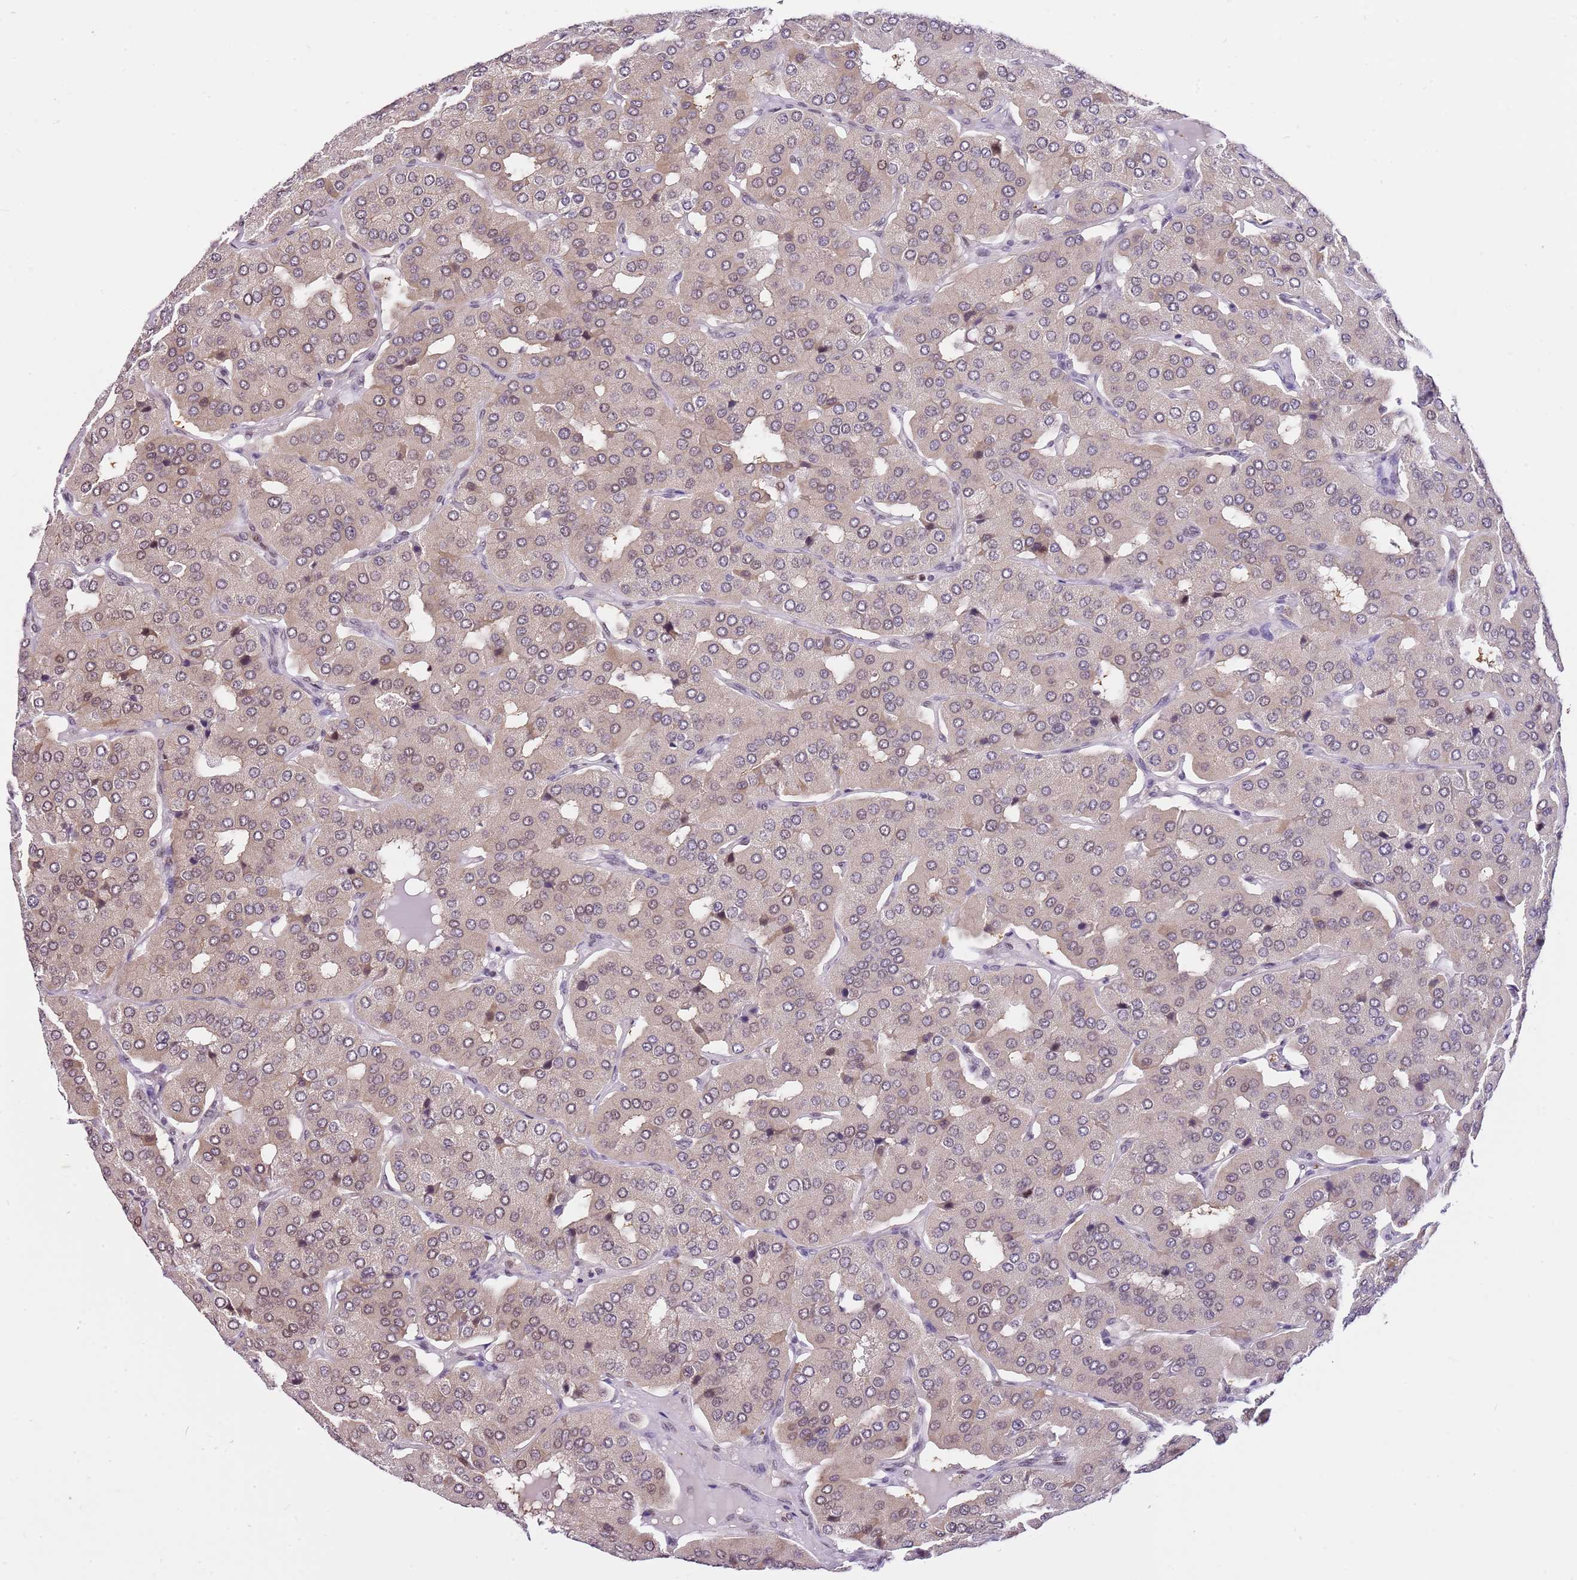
{"staining": {"intensity": "weak", "quantity": "<25%", "location": "nuclear"}, "tissue": "parathyroid gland", "cell_type": "Glandular cells", "image_type": "normal", "snomed": [{"axis": "morphology", "description": "Normal tissue, NOS"}, {"axis": "morphology", "description": "Adenoma, NOS"}, {"axis": "topography", "description": "Parathyroid gland"}], "caption": "High power microscopy micrograph of an immunohistochemistry histopathology image of unremarkable parathyroid gland, revealing no significant expression in glandular cells.", "gene": "RFK", "patient": {"sex": "female", "age": 86}}